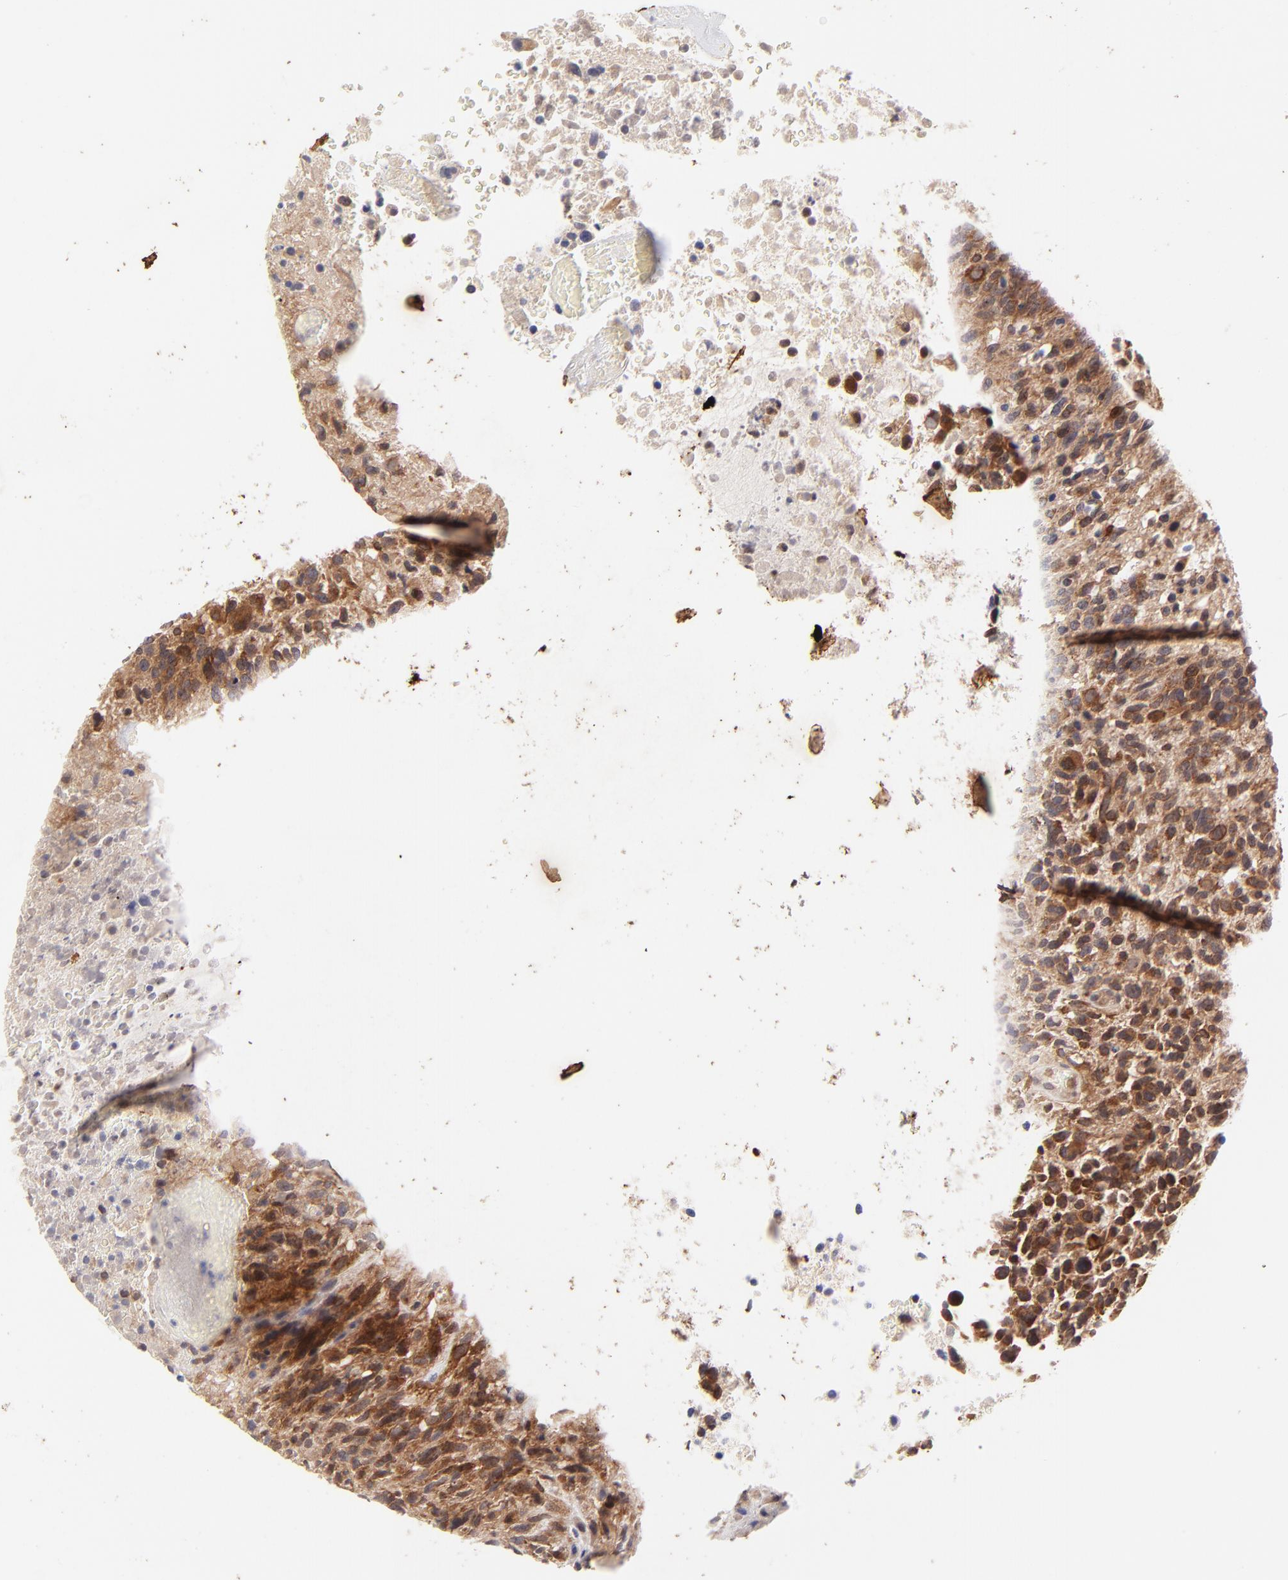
{"staining": {"intensity": "strong", "quantity": ">75%", "location": "cytoplasmic/membranous"}, "tissue": "glioma", "cell_type": "Tumor cells", "image_type": "cancer", "snomed": [{"axis": "morphology", "description": "Glioma, malignant, High grade"}, {"axis": "topography", "description": "Brain"}], "caption": "Immunohistochemistry micrograph of neoplastic tissue: human glioma stained using immunohistochemistry reveals high levels of strong protein expression localized specifically in the cytoplasmic/membranous of tumor cells, appearing as a cytoplasmic/membranous brown color.", "gene": "TNRC6B", "patient": {"sex": "male", "age": 72}}